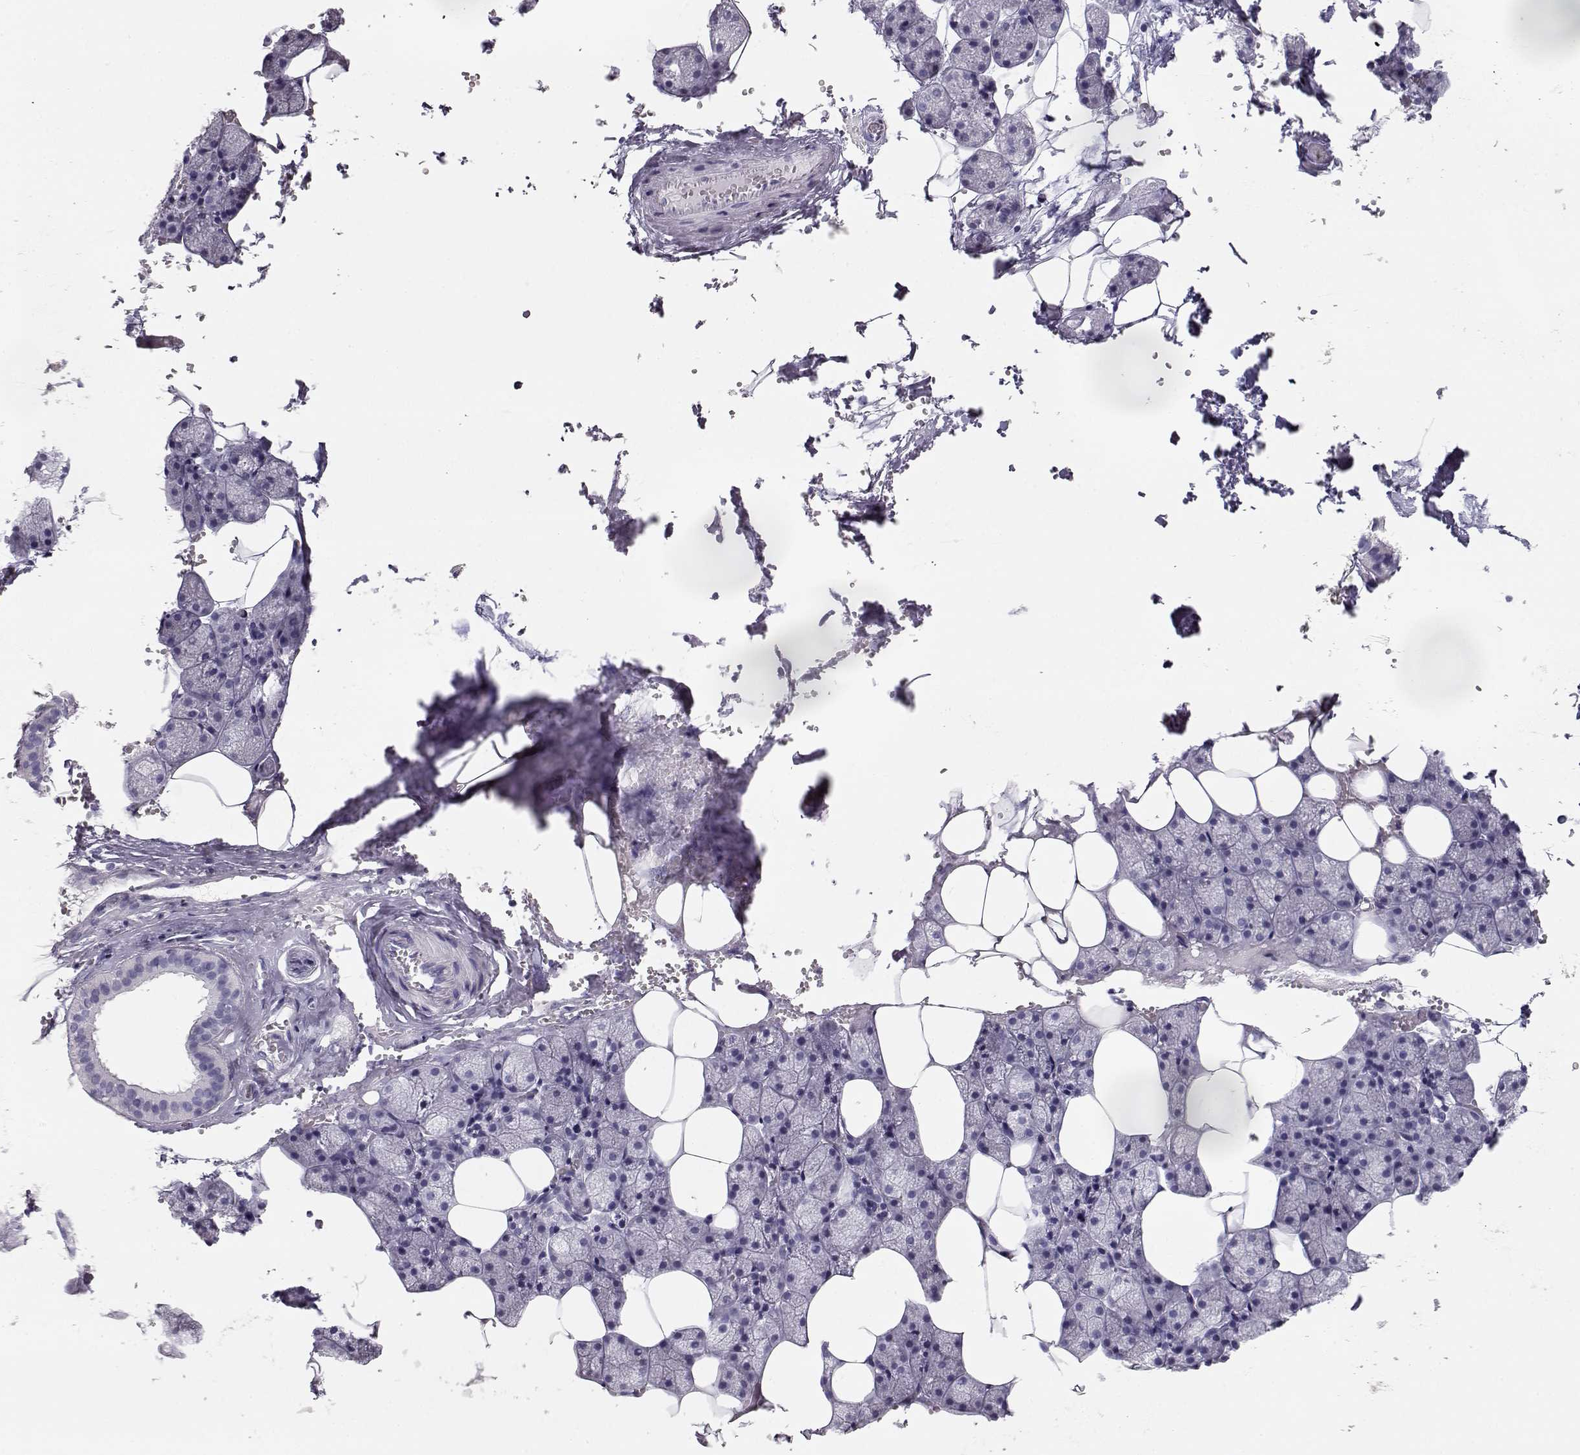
{"staining": {"intensity": "negative", "quantity": "none", "location": "none"}, "tissue": "salivary gland", "cell_type": "Glandular cells", "image_type": "normal", "snomed": [{"axis": "morphology", "description": "Normal tissue, NOS"}, {"axis": "topography", "description": "Salivary gland"}], "caption": "Glandular cells are negative for brown protein staining in benign salivary gland.", "gene": "MAGEC1", "patient": {"sex": "male", "age": 38}}